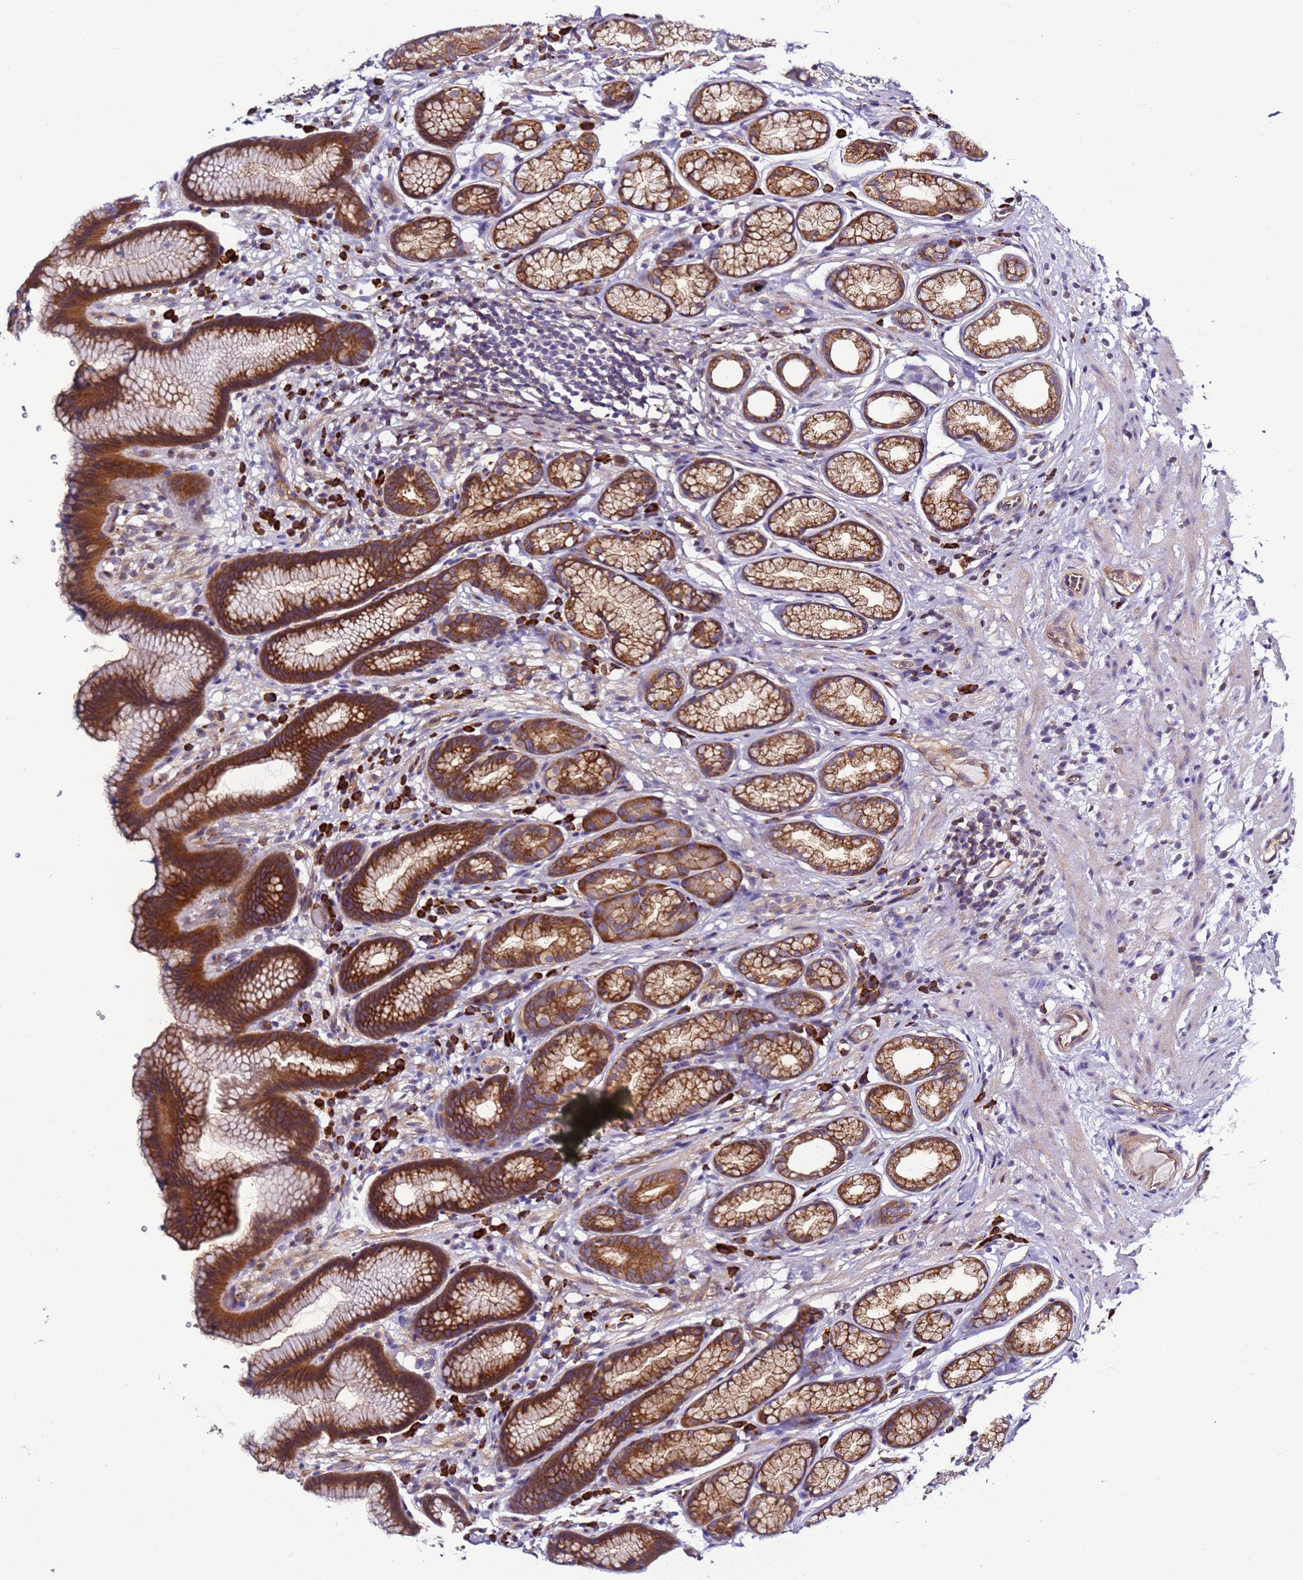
{"staining": {"intensity": "strong", "quantity": ">75%", "location": "cytoplasmic/membranous"}, "tissue": "stomach", "cell_type": "Glandular cells", "image_type": "normal", "snomed": [{"axis": "morphology", "description": "Normal tissue, NOS"}, {"axis": "topography", "description": "Stomach"}], "caption": "This is an image of immunohistochemistry staining of unremarkable stomach, which shows strong expression in the cytoplasmic/membranous of glandular cells.", "gene": "EFCAB8", "patient": {"sex": "male", "age": 42}}